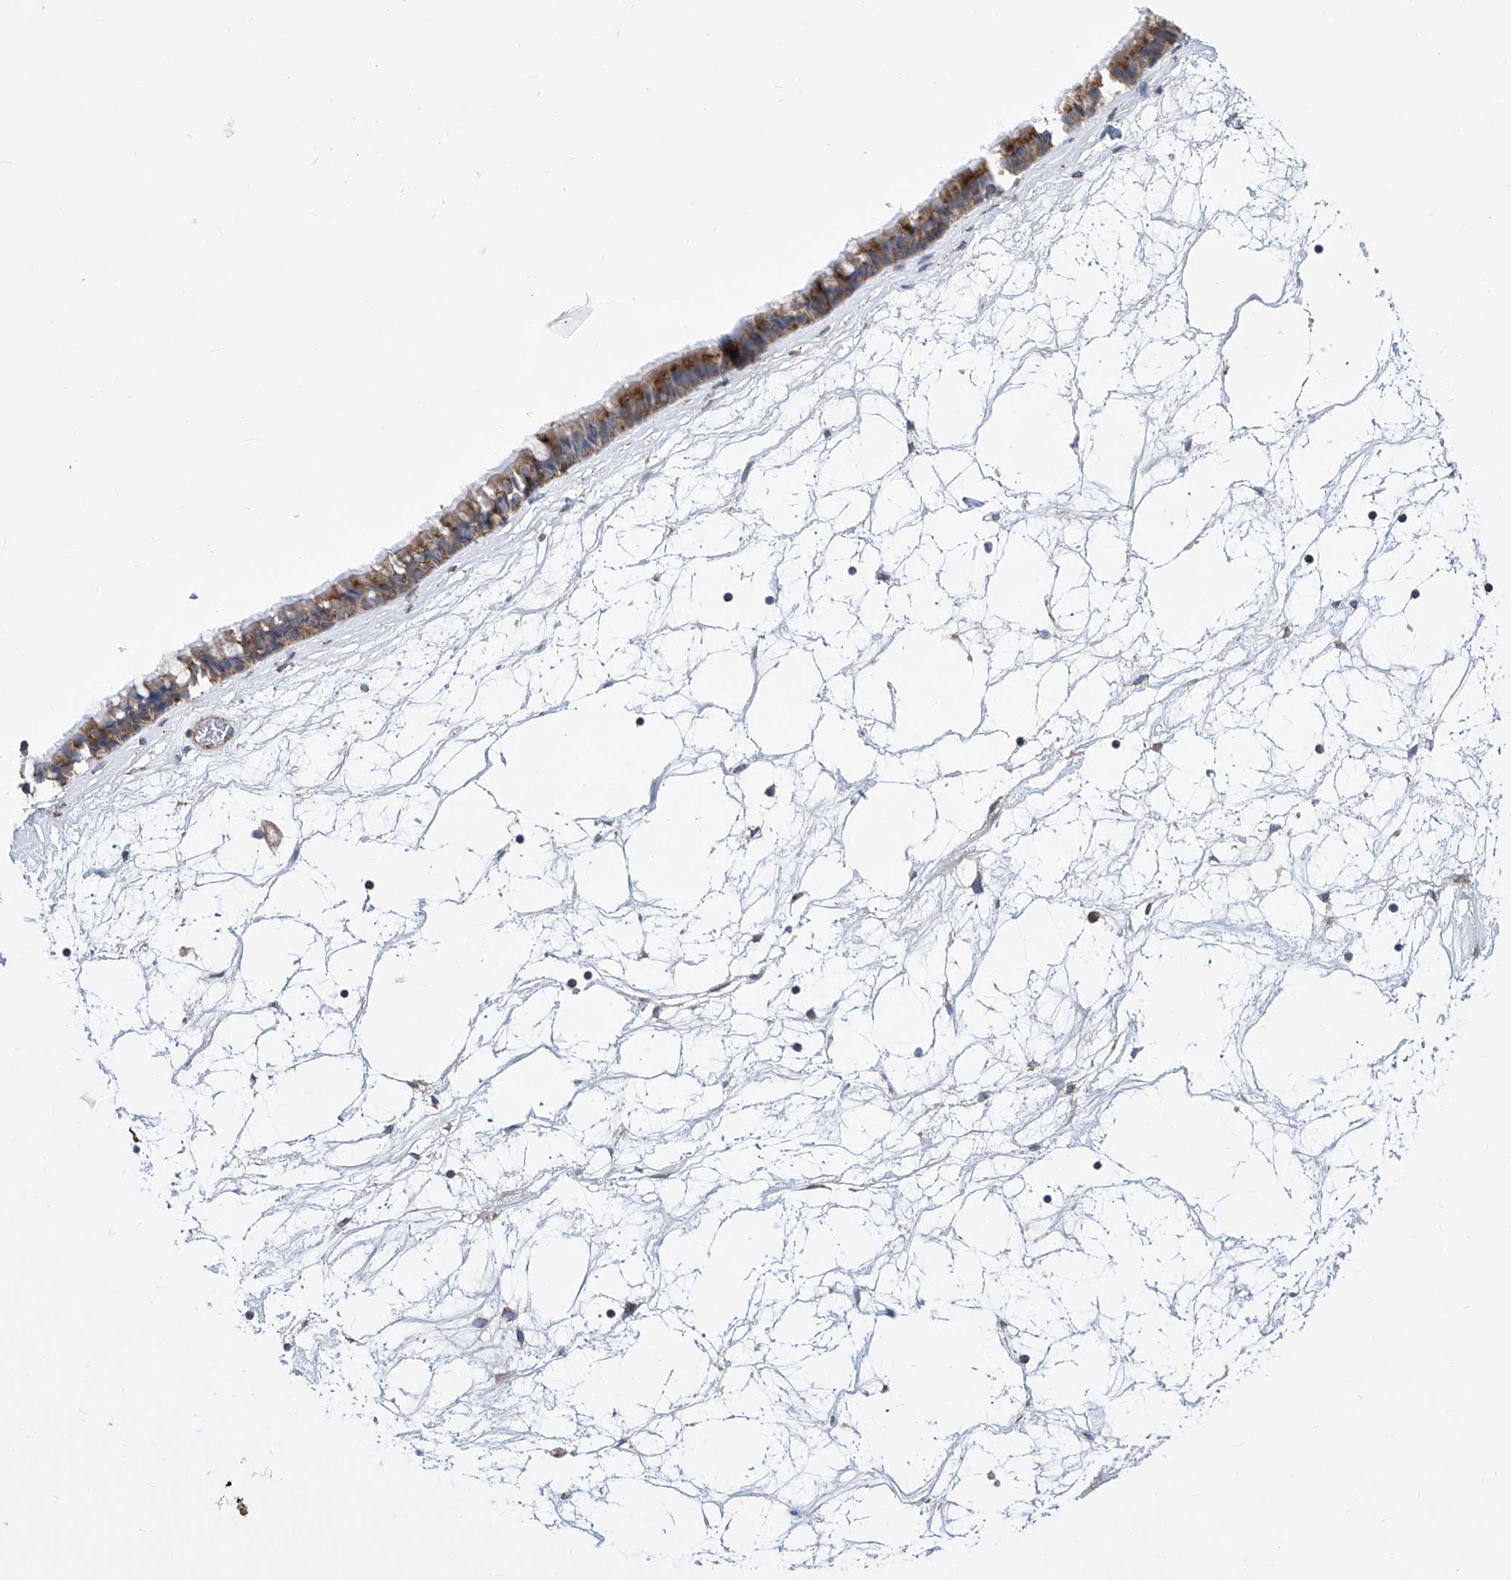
{"staining": {"intensity": "moderate", "quantity": ">75%", "location": "cytoplasmic/membranous"}, "tissue": "nasopharynx", "cell_type": "Respiratory epithelial cells", "image_type": "normal", "snomed": [{"axis": "morphology", "description": "Normal tissue, NOS"}, {"axis": "topography", "description": "Nasopharynx"}], "caption": "The micrograph reveals staining of benign nasopharynx, revealing moderate cytoplasmic/membranous protein expression (brown color) within respiratory epithelial cells.", "gene": "EIF3M", "patient": {"sex": "male", "age": 64}}